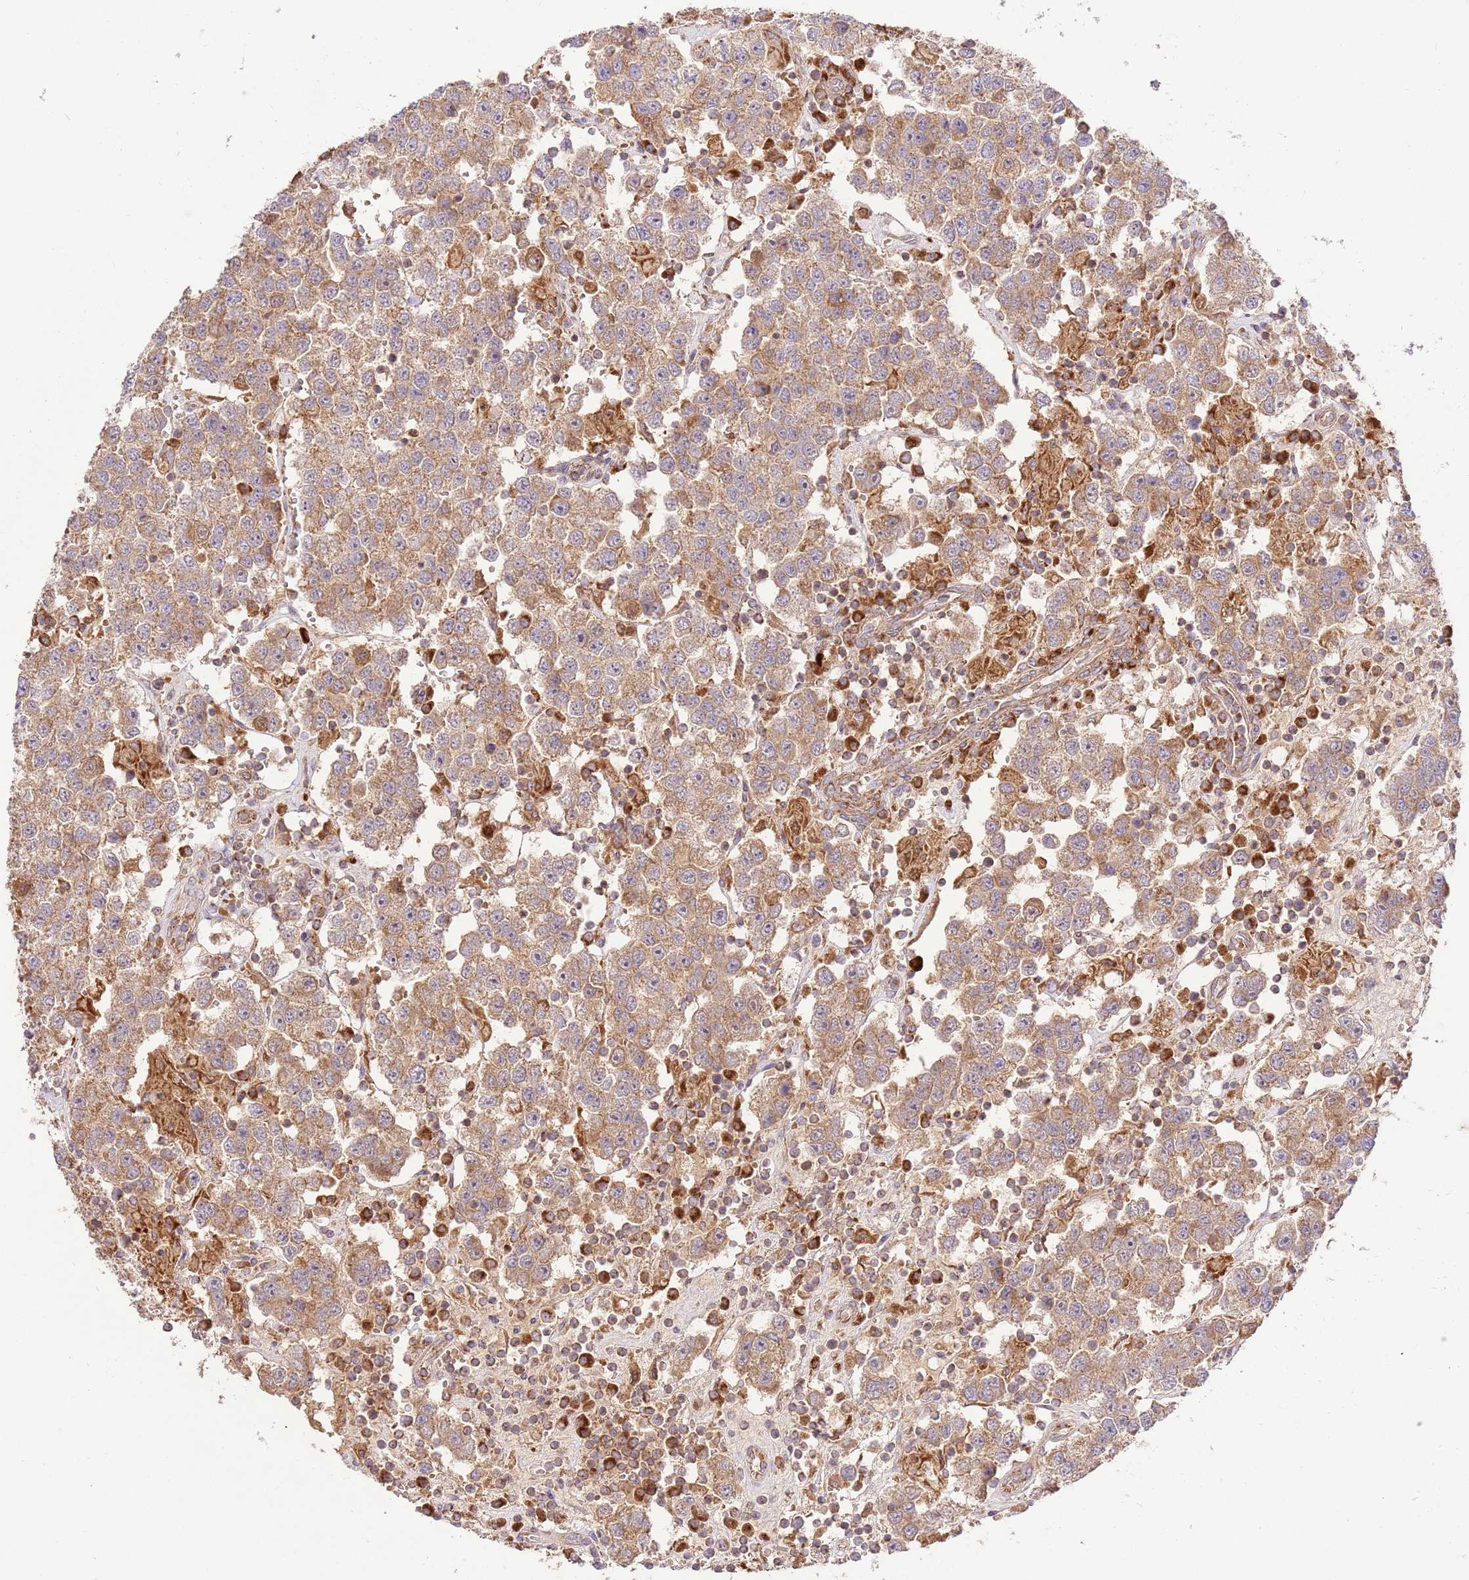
{"staining": {"intensity": "moderate", "quantity": "25%-75%", "location": "cytoplasmic/membranous"}, "tissue": "testis cancer", "cell_type": "Tumor cells", "image_type": "cancer", "snomed": [{"axis": "morphology", "description": "Seminoma, NOS"}, {"axis": "topography", "description": "Testis"}], "caption": "An image of seminoma (testis) stained for a protein exhibits moderate cytoplasmic/membranous brown staining in tumor cells.", "gene": "SPATA2L", "patient": {"sex": "male", "age": 37}}